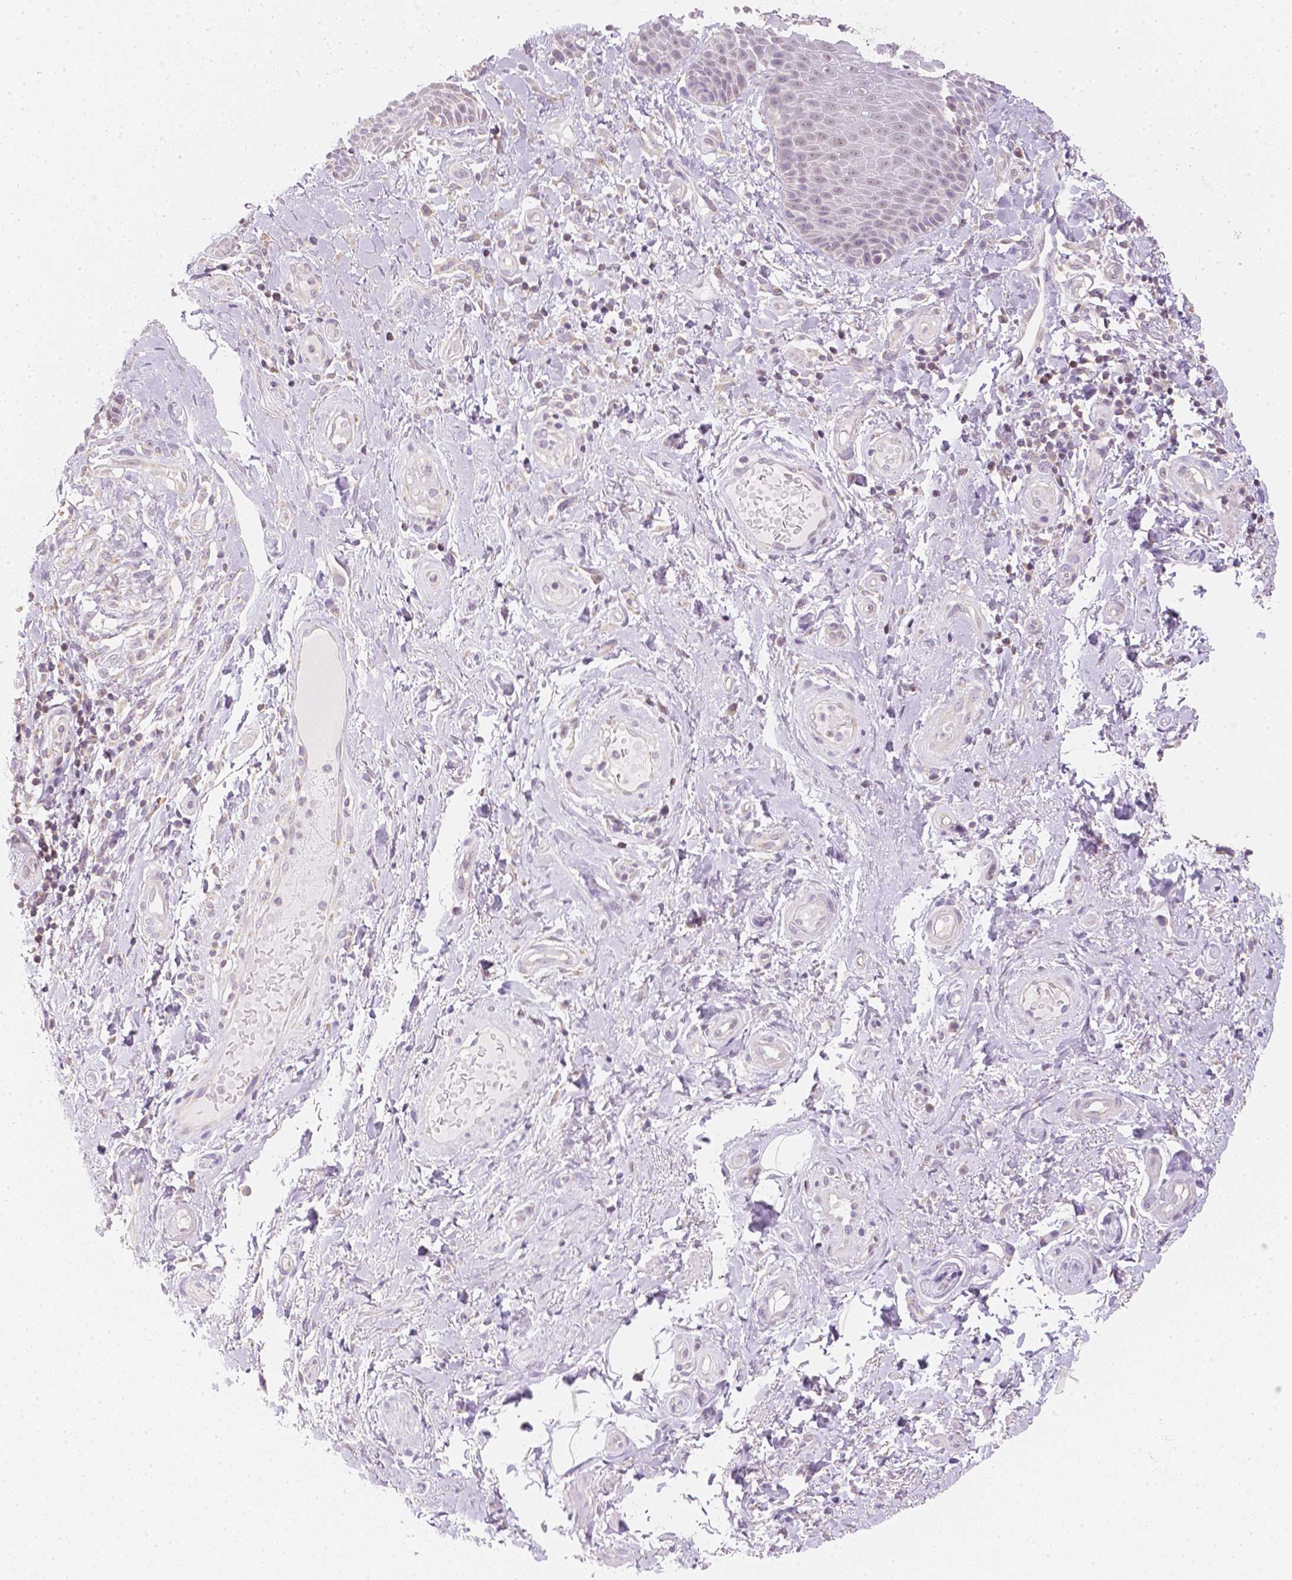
{"staining": {"intensity": "weak", "quantity": "25%-75%", "location": "nuclear"}, "tissue": "skin", "cell_type": "Epidermal cells", "image_type": "normal", "snomed": [{"axis": "morphology", "description": "Normal tissue, NOS"}, {"axis": "topography", "description": "Anal"}, {"axis": "topography", "description": "Peripheral nerve tissue"}], "caption": "Epidermal cells show low levels of weak nuclear staining in approximately 25%-75% of cells in unremarkable human skin.", "gene": "NVL", "patient": {"sex": "male", "age": 51}}